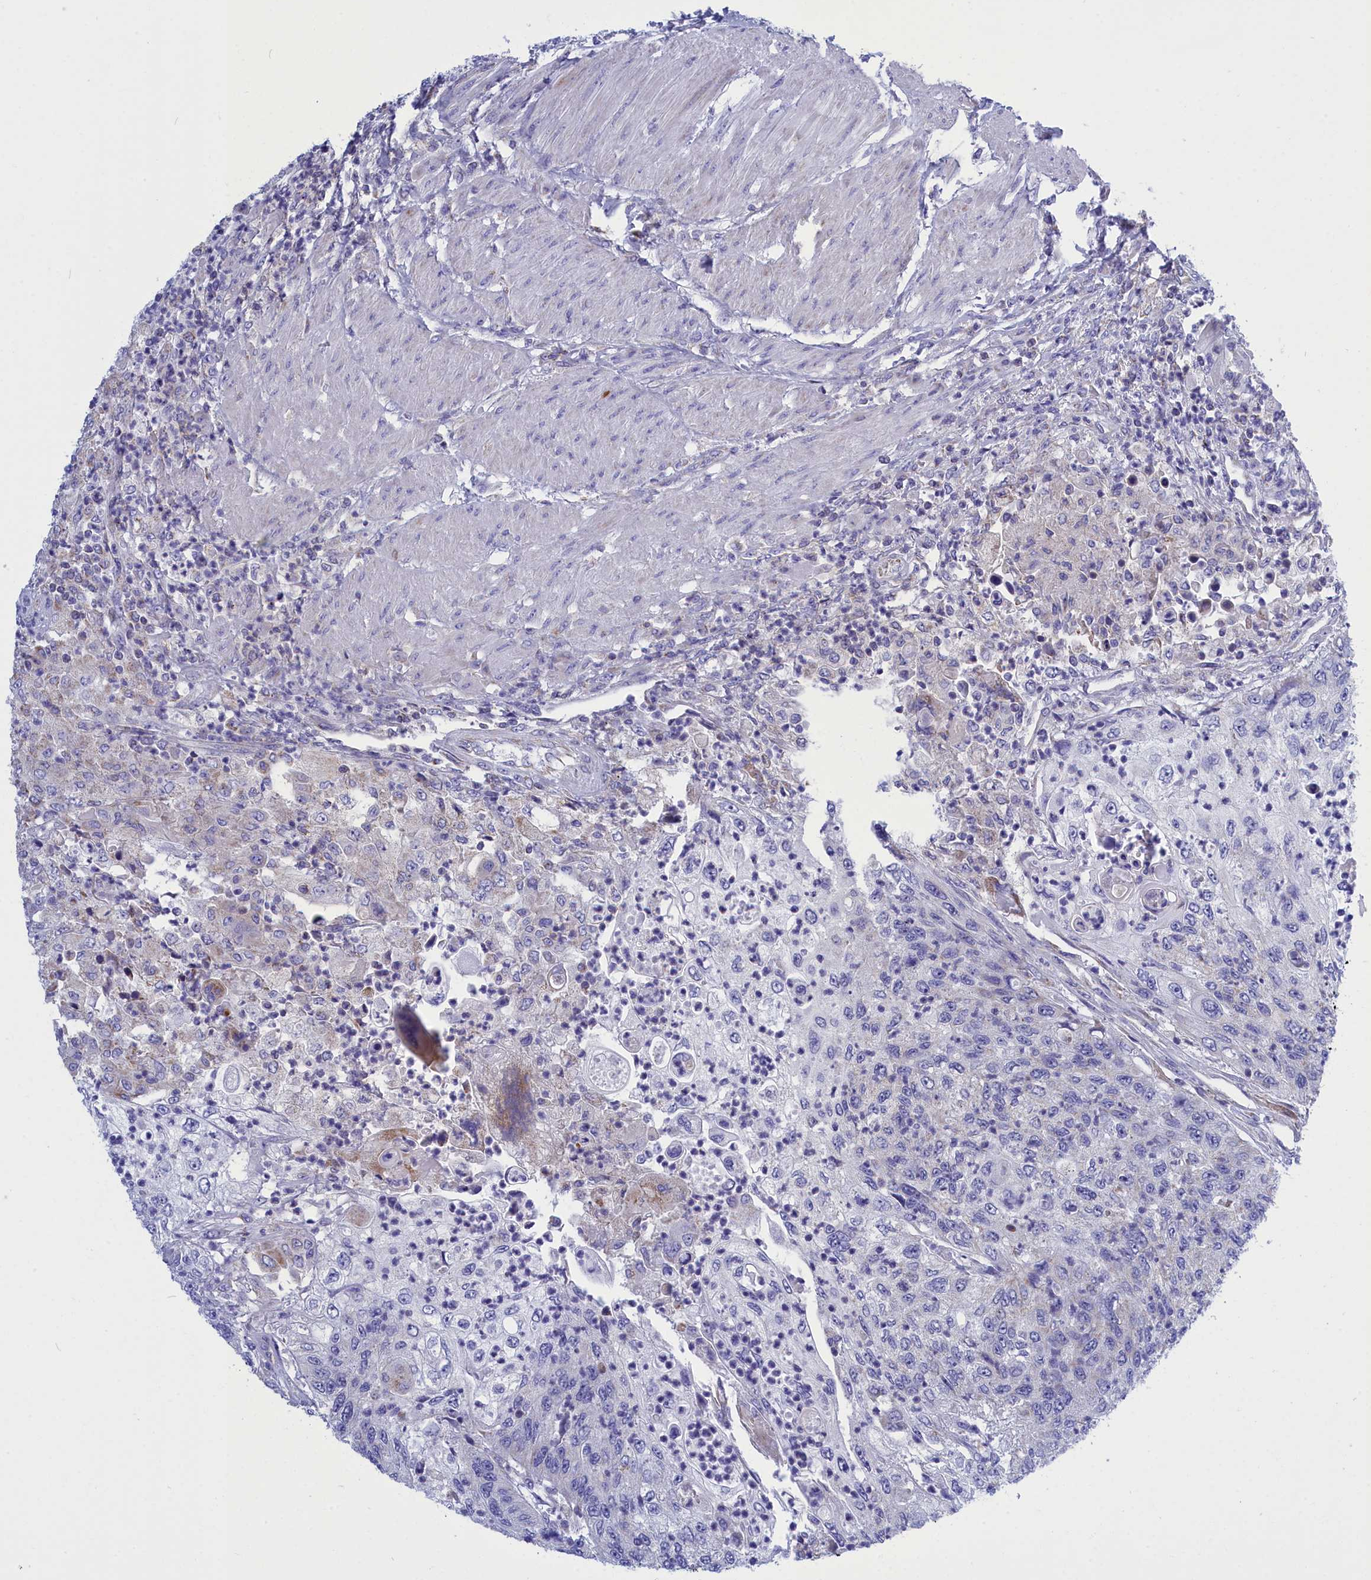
{"staining": {"intensity": "negative", "quantity": "none", "location": "none"}, "tissue": "urothelial cancer", "cell_type": "Tumor cells", "image_type": "cancer", "snomed": [{"axis": "morphology", "description": "Urothelial carcinoma, High grade"}, {"axis": "topography", "description": "Urinary bladder"}], "caption": "This is an immunohistochemistry image of human urothelial cancer. There is no expression in tumor cells.", "gene": "CCRL2", "patient": {"sex": "female", "age": 60}}